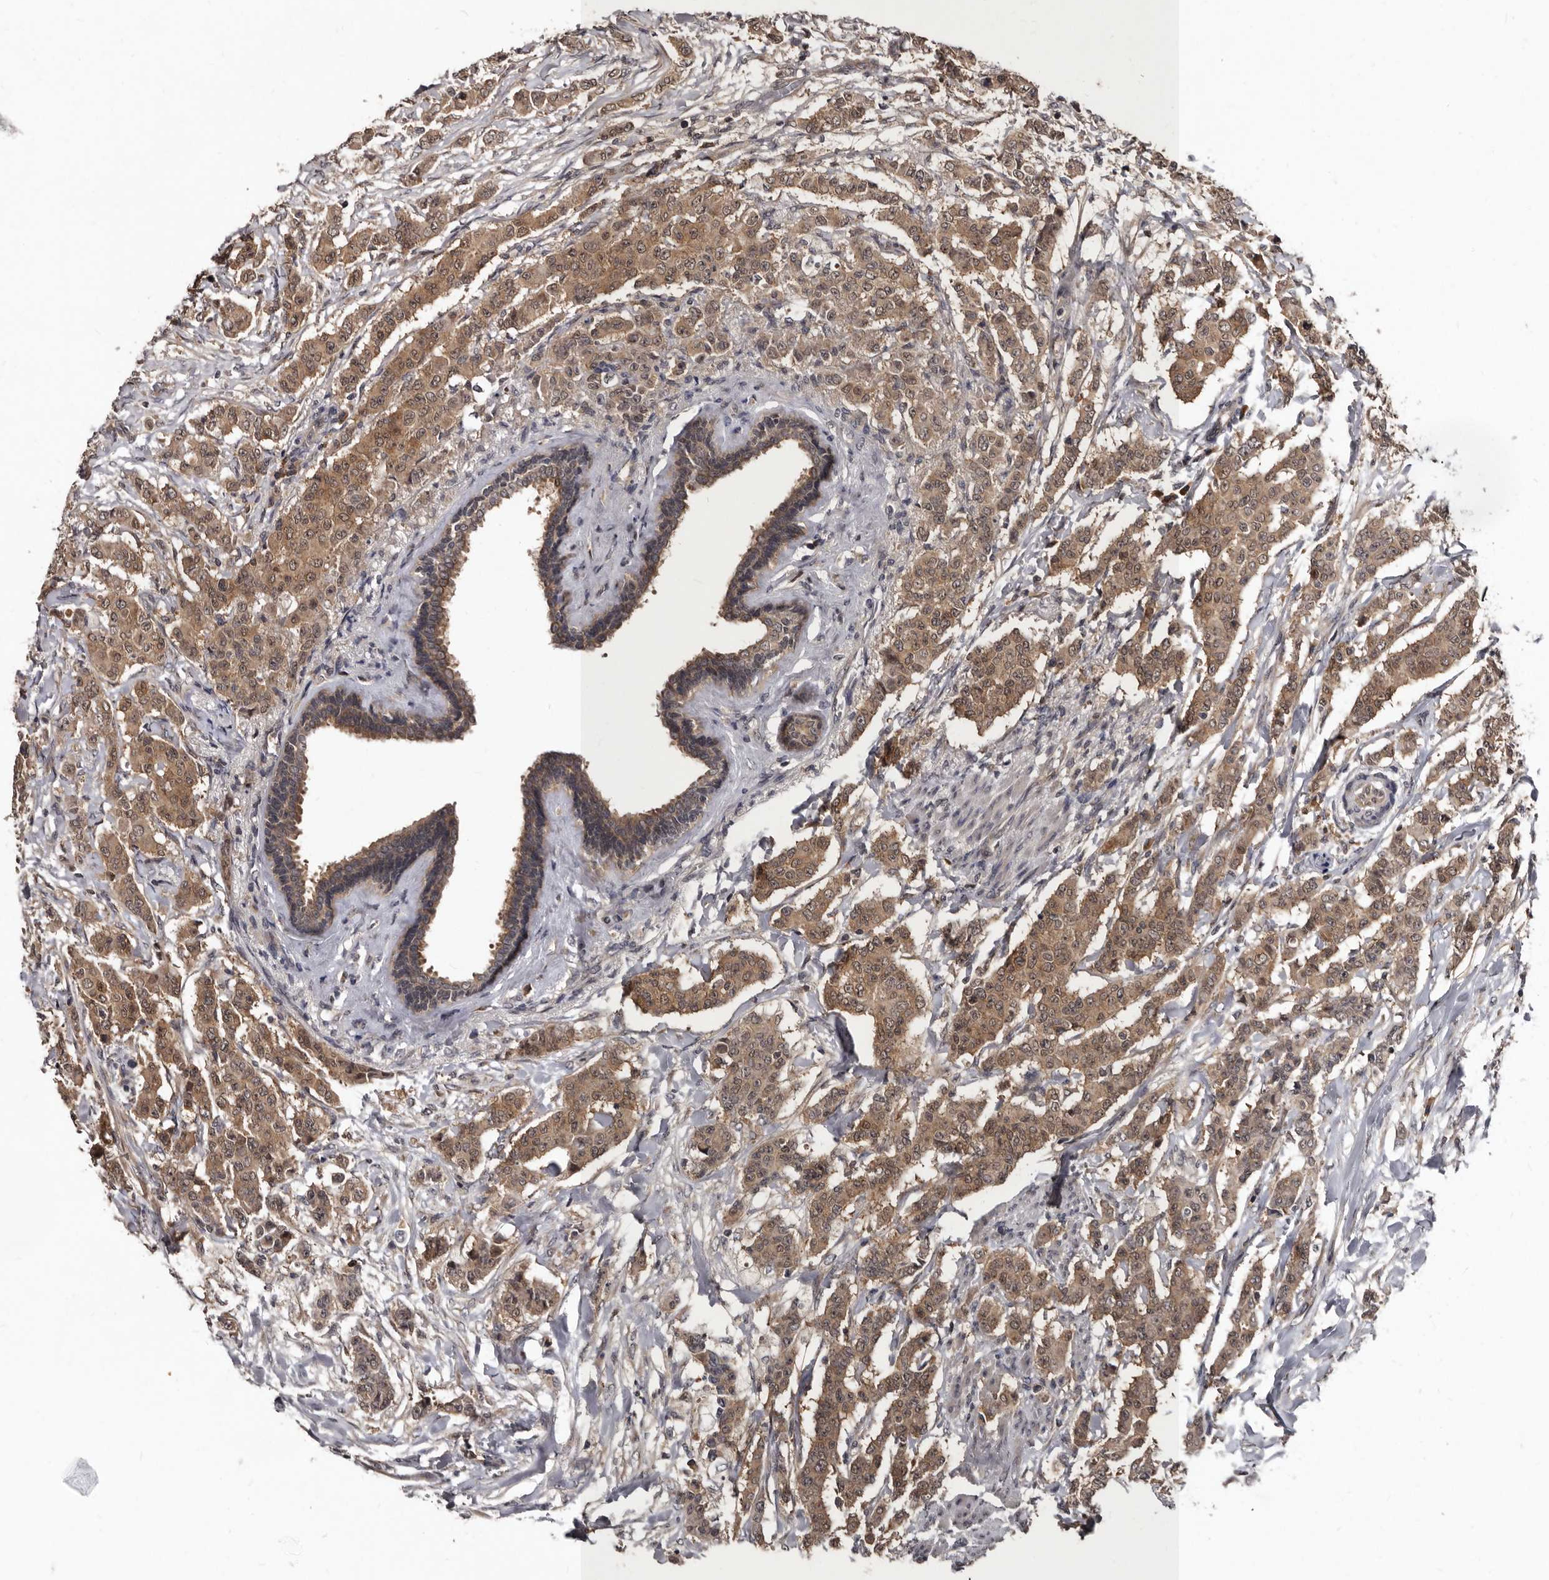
{"staining": {"intensity": "moderate", "quantity": ">75%", "location": "cytoplasmic/membranous"}, "tissue": "breast cancer", "cell_type": "Tumor cells", "image_type": "cancer", "snomed": [{"axis": "morphology", "description": "Duct carcinoma"}, {"axis": "topography", "description": "Breast"}], "caption": "Protein analysis of invasive ductal carcinoma (breast) tissue exhibits moderate cytoplasmic/membranous staining in about >75% of tumor cells.", "gene": "PMVK", "patient": {"sex": "female", "age": 40}}